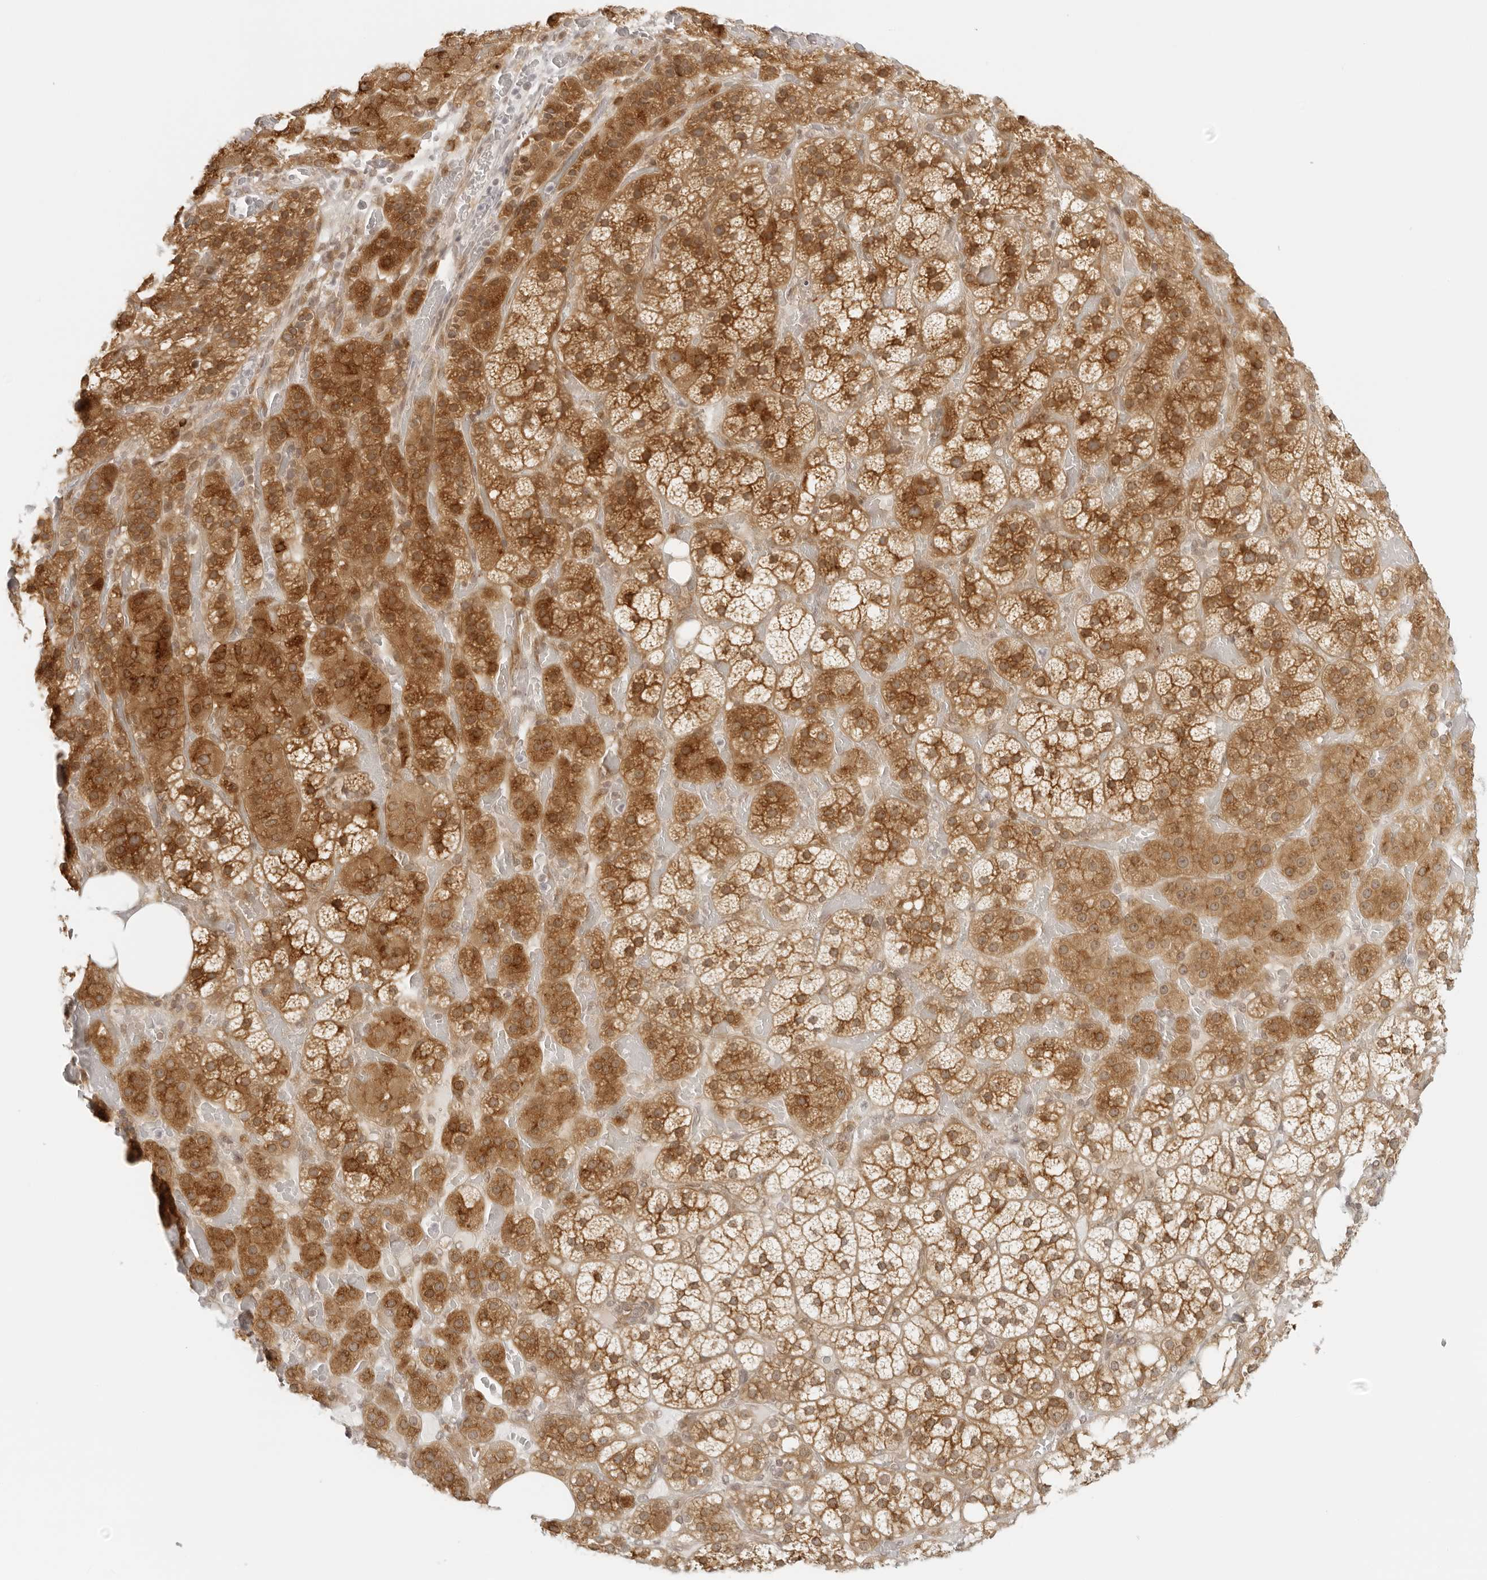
{"staining": {"intensity": "strong", "quantity": ">75%", "location": "cytoplasmic/membranous"}, "tissue": "adrenal gland", "cell_type": "Glandular cells", "image_type": "normal", "snomed": [{"axis": "morphology", "description": "Normal tissue, NOS"}, {"axis": "topography", "description": "Adrenal gland"}], "caption": "Adrenal gland stained for a protein demonstrates strong cytoplasmic/membranous positivity in glandular cells. The staining was performed using DAB (3,3'-diaminobenzidine), with brown indicating positive protein expression. Nuclei are stained blue with hematoxylin.", "gene": "EIF4G1", "patient": {"sex": "female", "age": 59}}